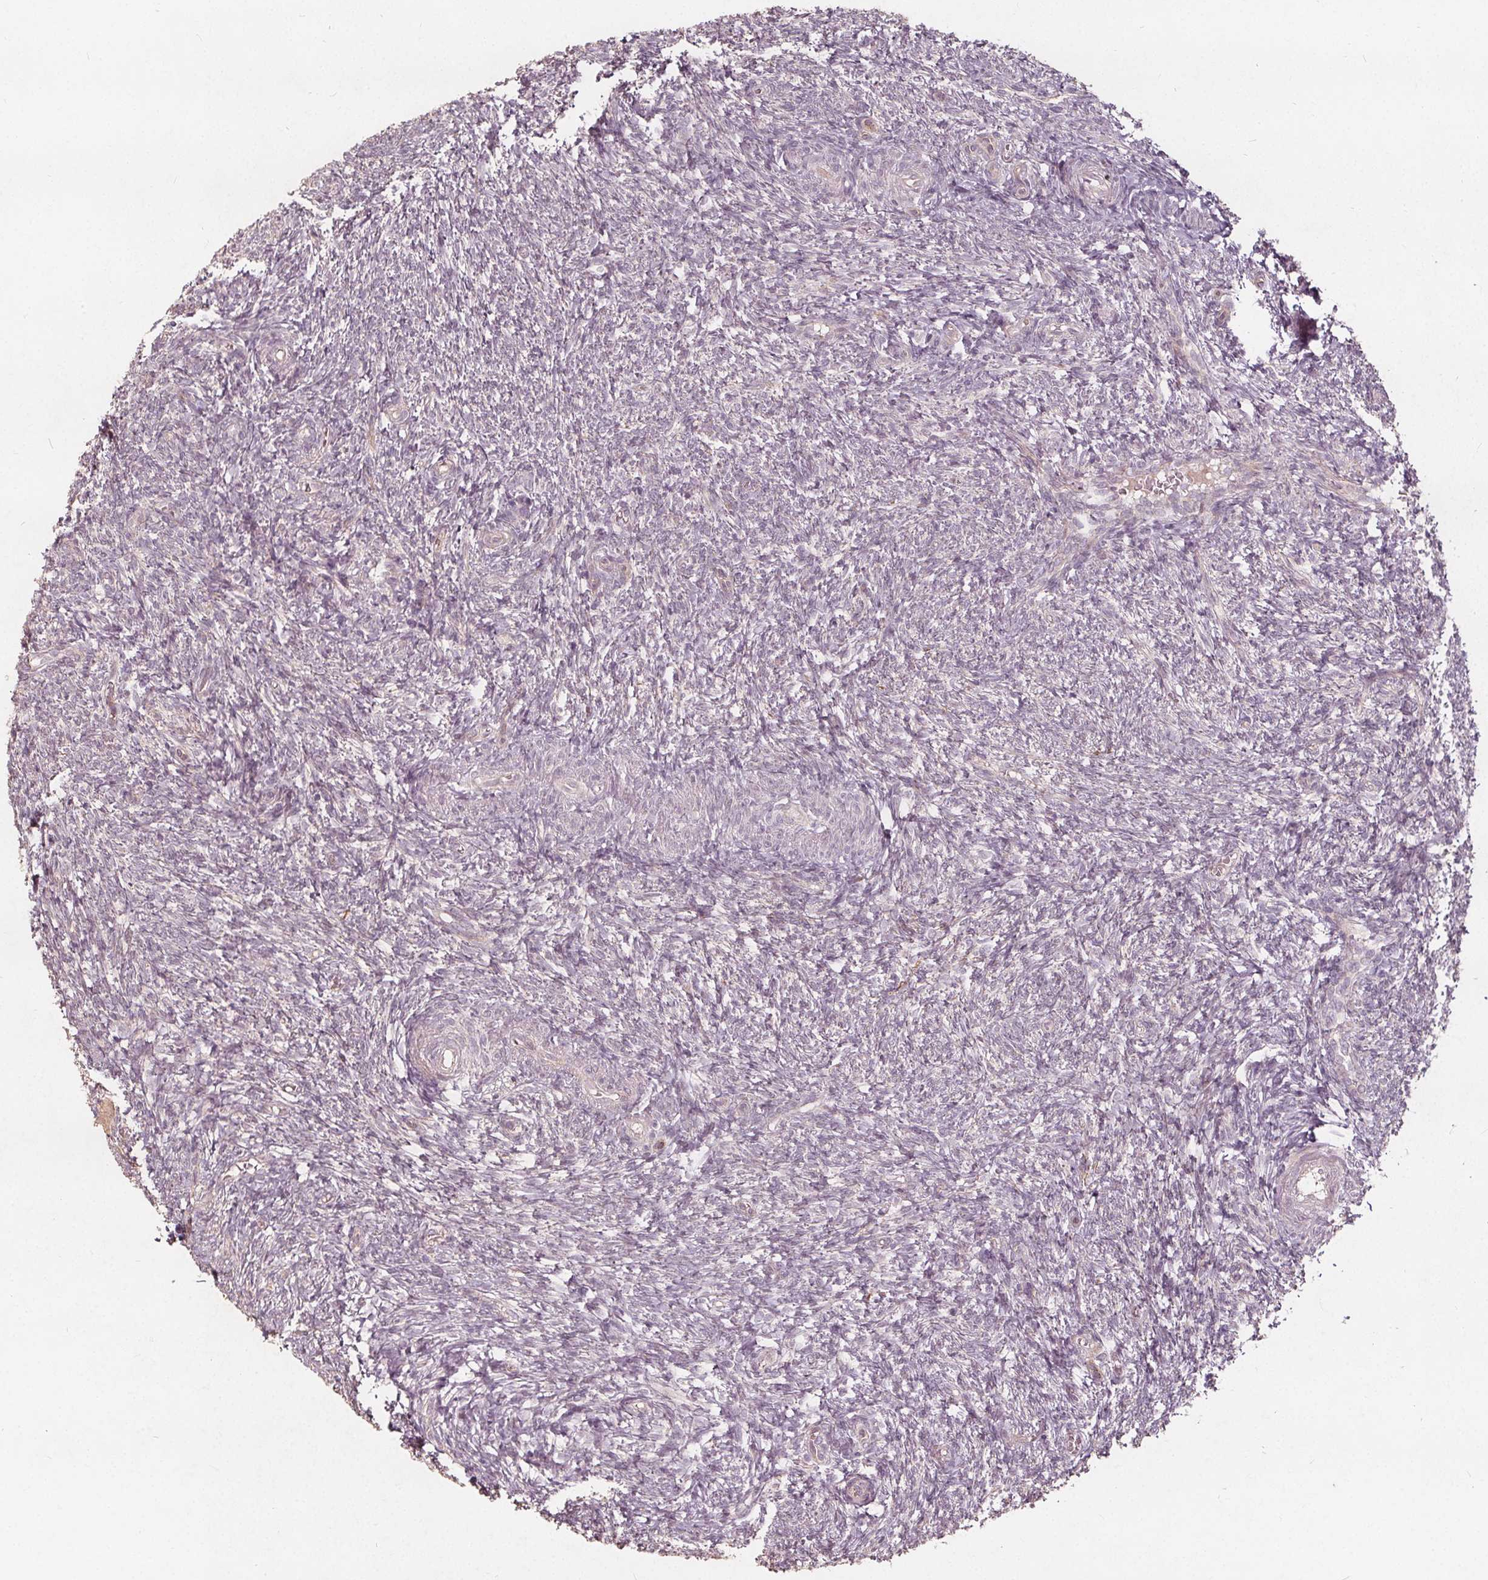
{"staining": {"intensity": "weak", "quantity": "25%-75%", "location": "cytoplasmic/membranous"}, "tissue": "ovary", "cell_type": "Ovarian stroma cells", "image_type": "normal", "snomed": [{"axis": "morphology", "description": "Normal tissue, NOS"}, {"axis": "topography", "description": "Ovary"}], "caption": "A photomicrograph of human ovary stained for a protein exhibits weak cytoplasmic/membranous brown staining in ovarian stroma cells. Nuclei are stained in blue.", "gene": "PTPRT", "patient": {"sex": "female", "age": 39}}